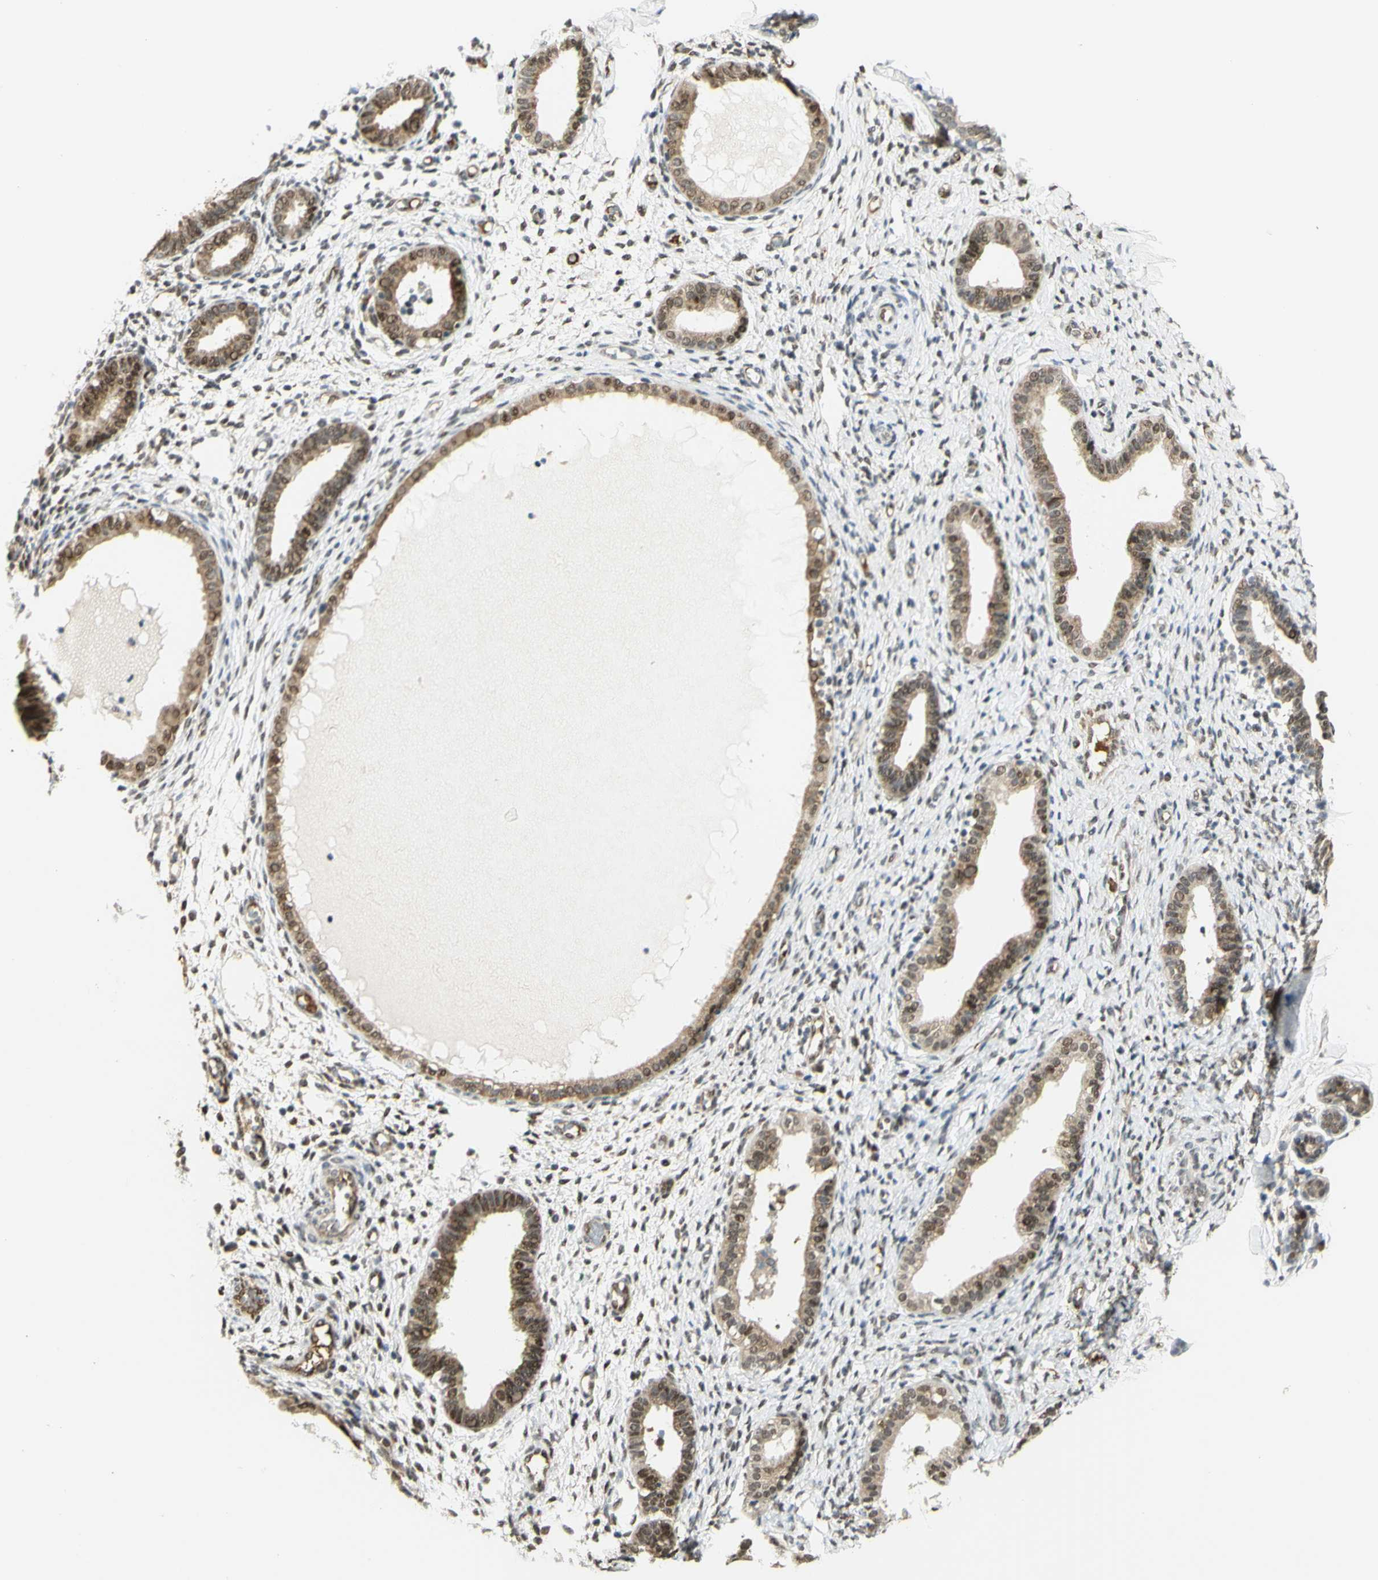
{"staining": {"intensity": "weak", "quantity": "25%-75%", "location": "nuclear"}, "tissue": "endometrium", "cell_type": "Cells in endometrial stroma", "image_type": "normal", "snomed": [{"axis": "morphology", "description": "Normal tissue, NOS"}, {"axis": "topography", "description": "Endometrium"}], "caption": "Protein expression analysis of benign human endometrium reveals weak nuclear positivity in about 25%-75% of cells in endometrial stroma. The staining was performed using DAB, with brown indicating positive protein expression. Nuclei are stained blue with hematoxylin.", "gene": "DDX1", "patient": {"sex": "female", "age": 61}}